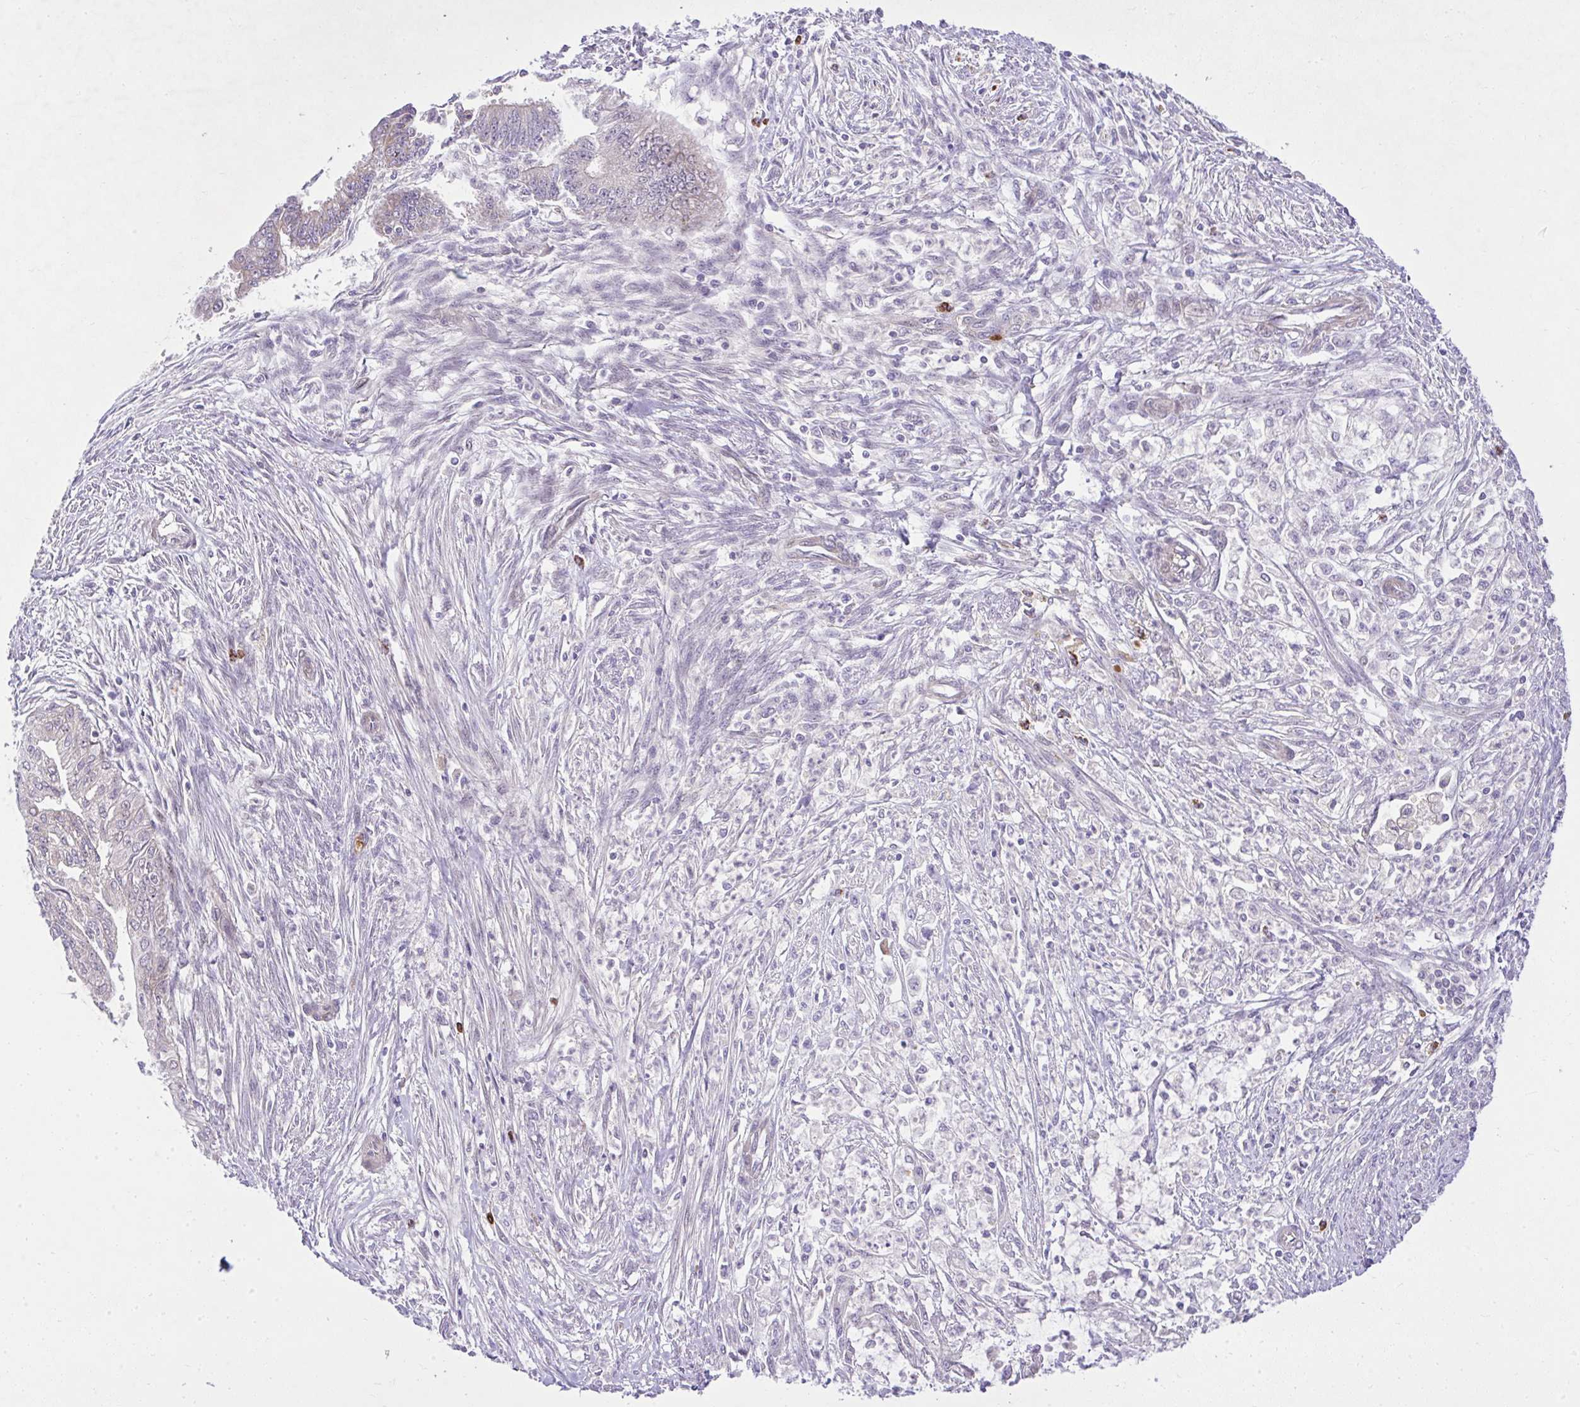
{"staining": {"intensity": "weak", "quantity": "<25%", "location": "cytoplasmic/membranous"}, "tissue": "endometrial cancer", "cell_type": "Tumor cells", "image_type": "cancer", "snomed": [{"axis": "morphology", "description": "Adenocarcinoma, NOS"}, {"axis": "topography", "description": "Endometrium"}], "caption": "Tumor cells show no significant positivity in endometrial adenocarcinoma. The staining is performed using DAB (3,3'-diaminobenzidine) brown chromogen with nuclei counter-stained in using hematoxylin.", "gene": "CHIA", "patient": {"sex": "female", "age": 73}}